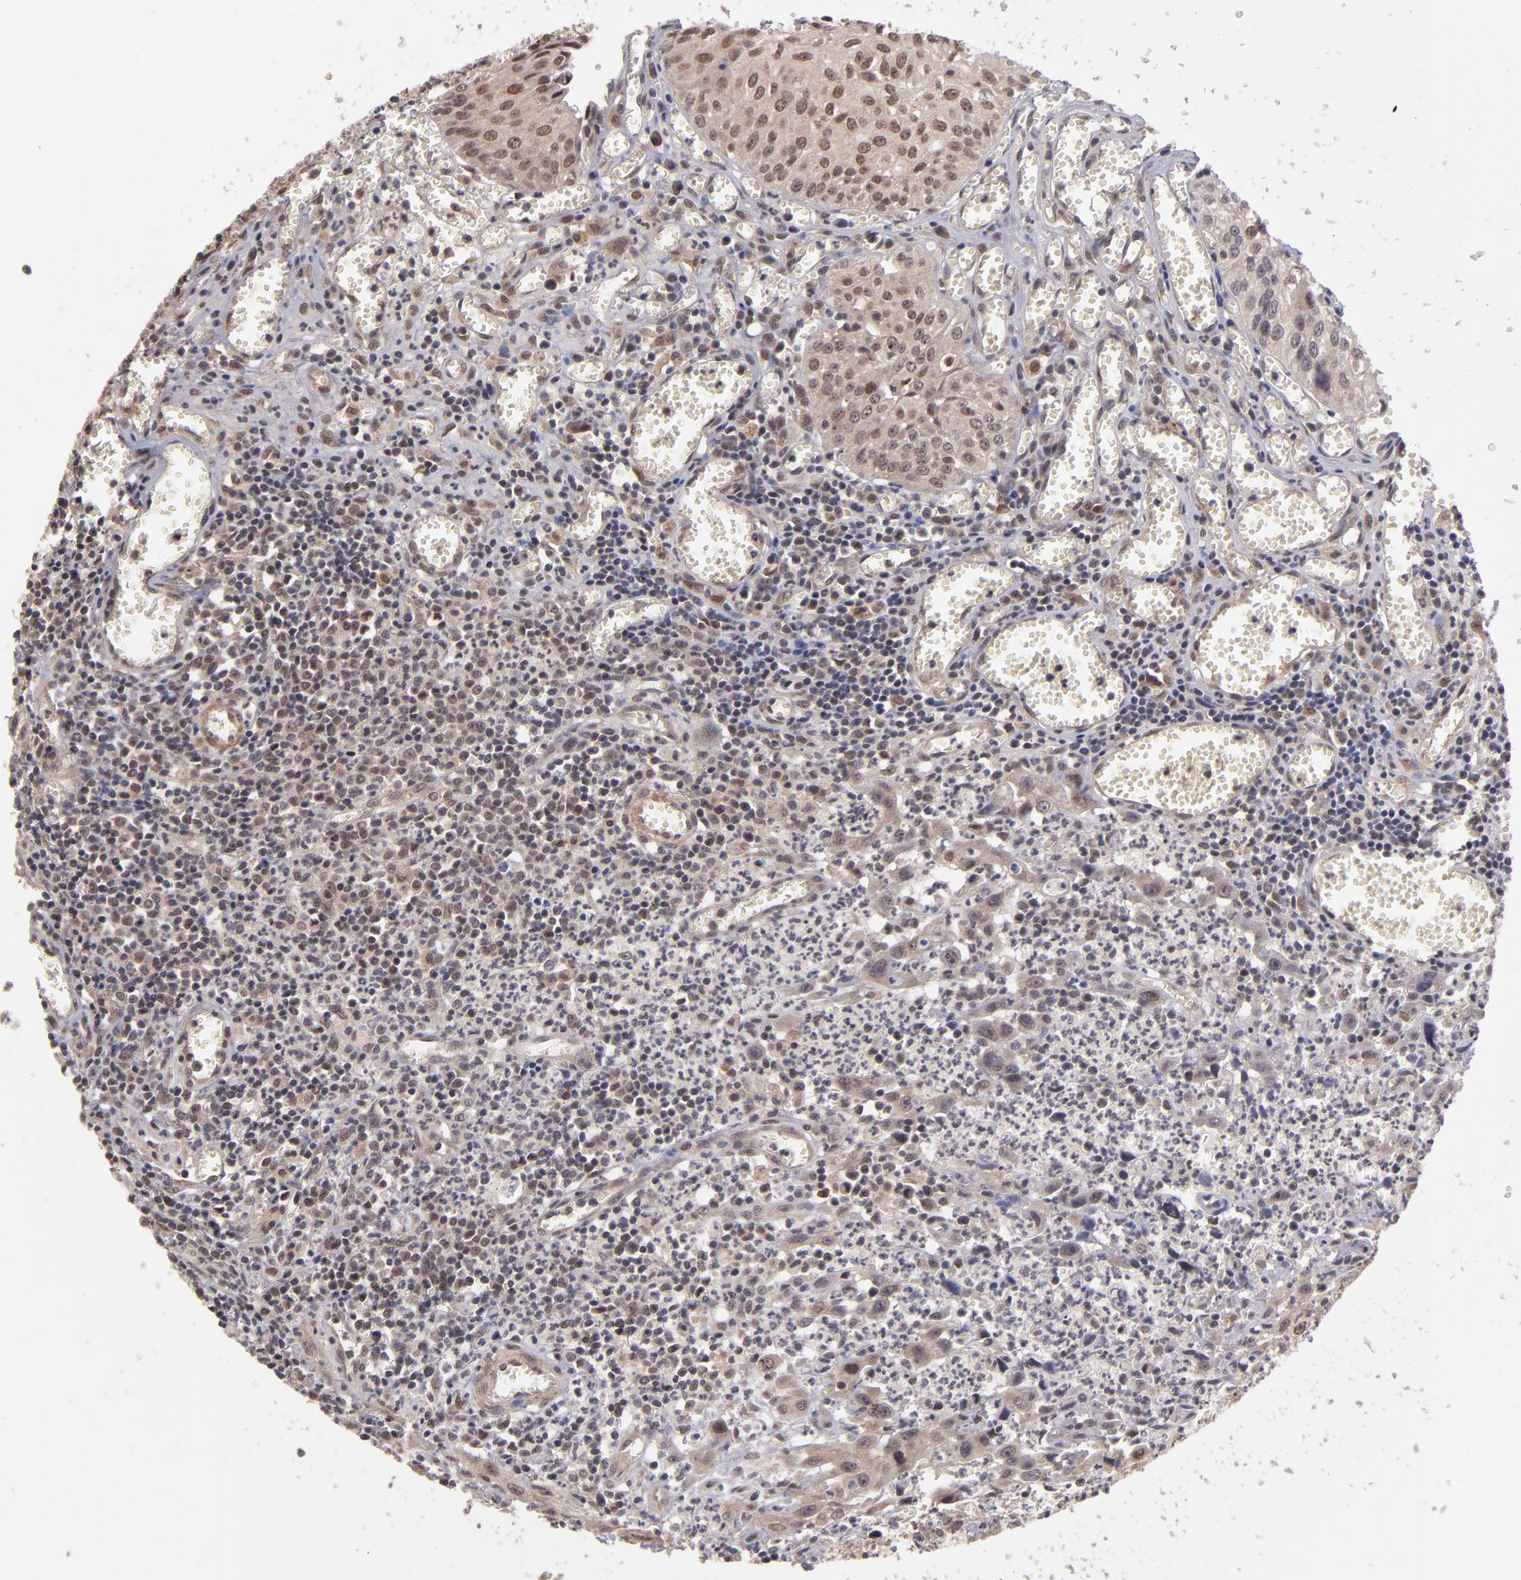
{"staining": {"intensity": "moderate", "quantity": ">75%", "location": "cytoplasmic/membranous,nuclear"}, "tissue": "urothelial cancer", "cell_type": "Tumor cells", "image_type": "cancer", "snomed": [{"axis": "morphology", "description": "Urothelial carcinoma, High grade"}, {"axis": "topography", "description": "Urinary bladder"}], "caption": "Approximately >75% of tumor cells in human urothelial cancer exhibit moderate cytoplasmic/membranous and nuclear protein staining as visualized by brown immunohistochemical staining.", "gene": "ABHD12B", "patient": {"sex": "male", "age": 66}}